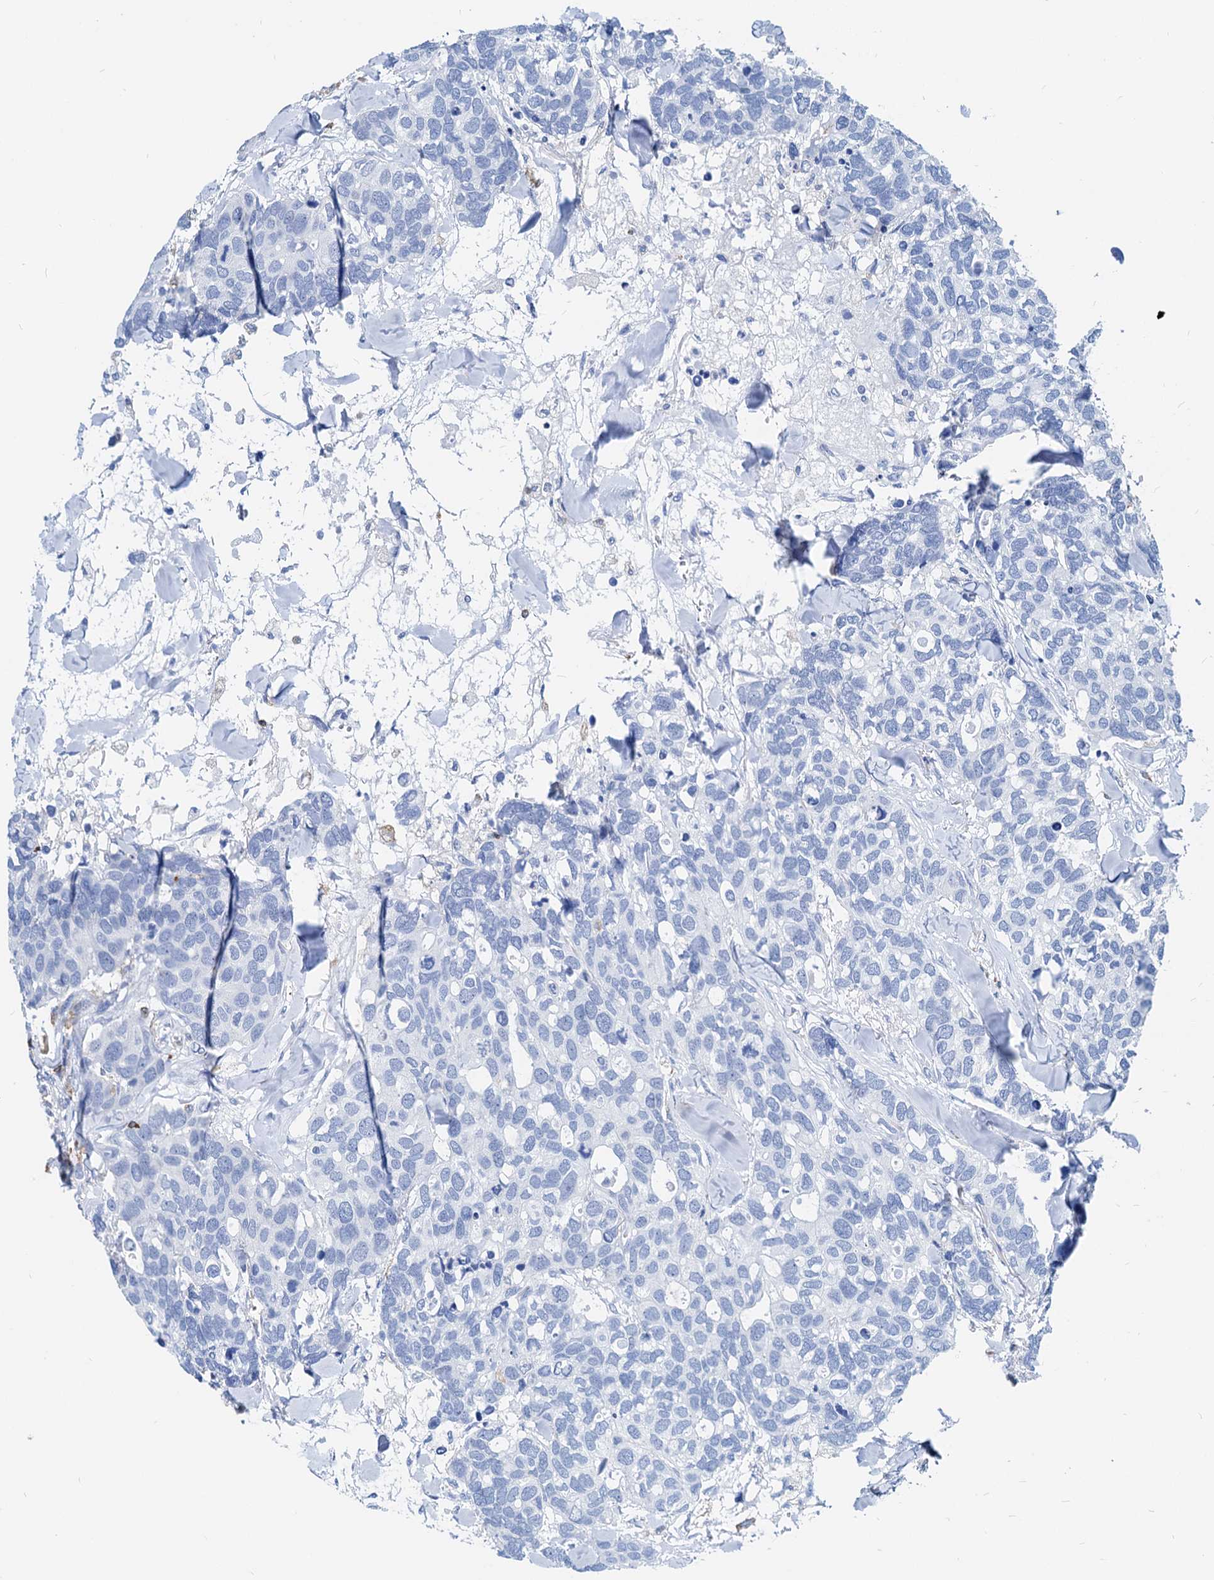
{"staining": {"intensity": "negative", "quantity": "none", "location": "none"}, "tissue": "breast cancer", "cell_type": "Tumor cells", "image_type": "cancer", "snomed": [{"axis": "morphology", "description": "Duct carcinoma"}, {"axis": "topography", "description": "Breast"}], "caption": "Breast invasive ductal carcinoma was stained to show a protein in brown. There is no significant expression in tumor cells. (Brightfield microscopy of DAB (3,3'-diaminobenzidine) IHC at high magnification).", "gene": "LCP2", "patient": {"sex": "female", "age": 83}}